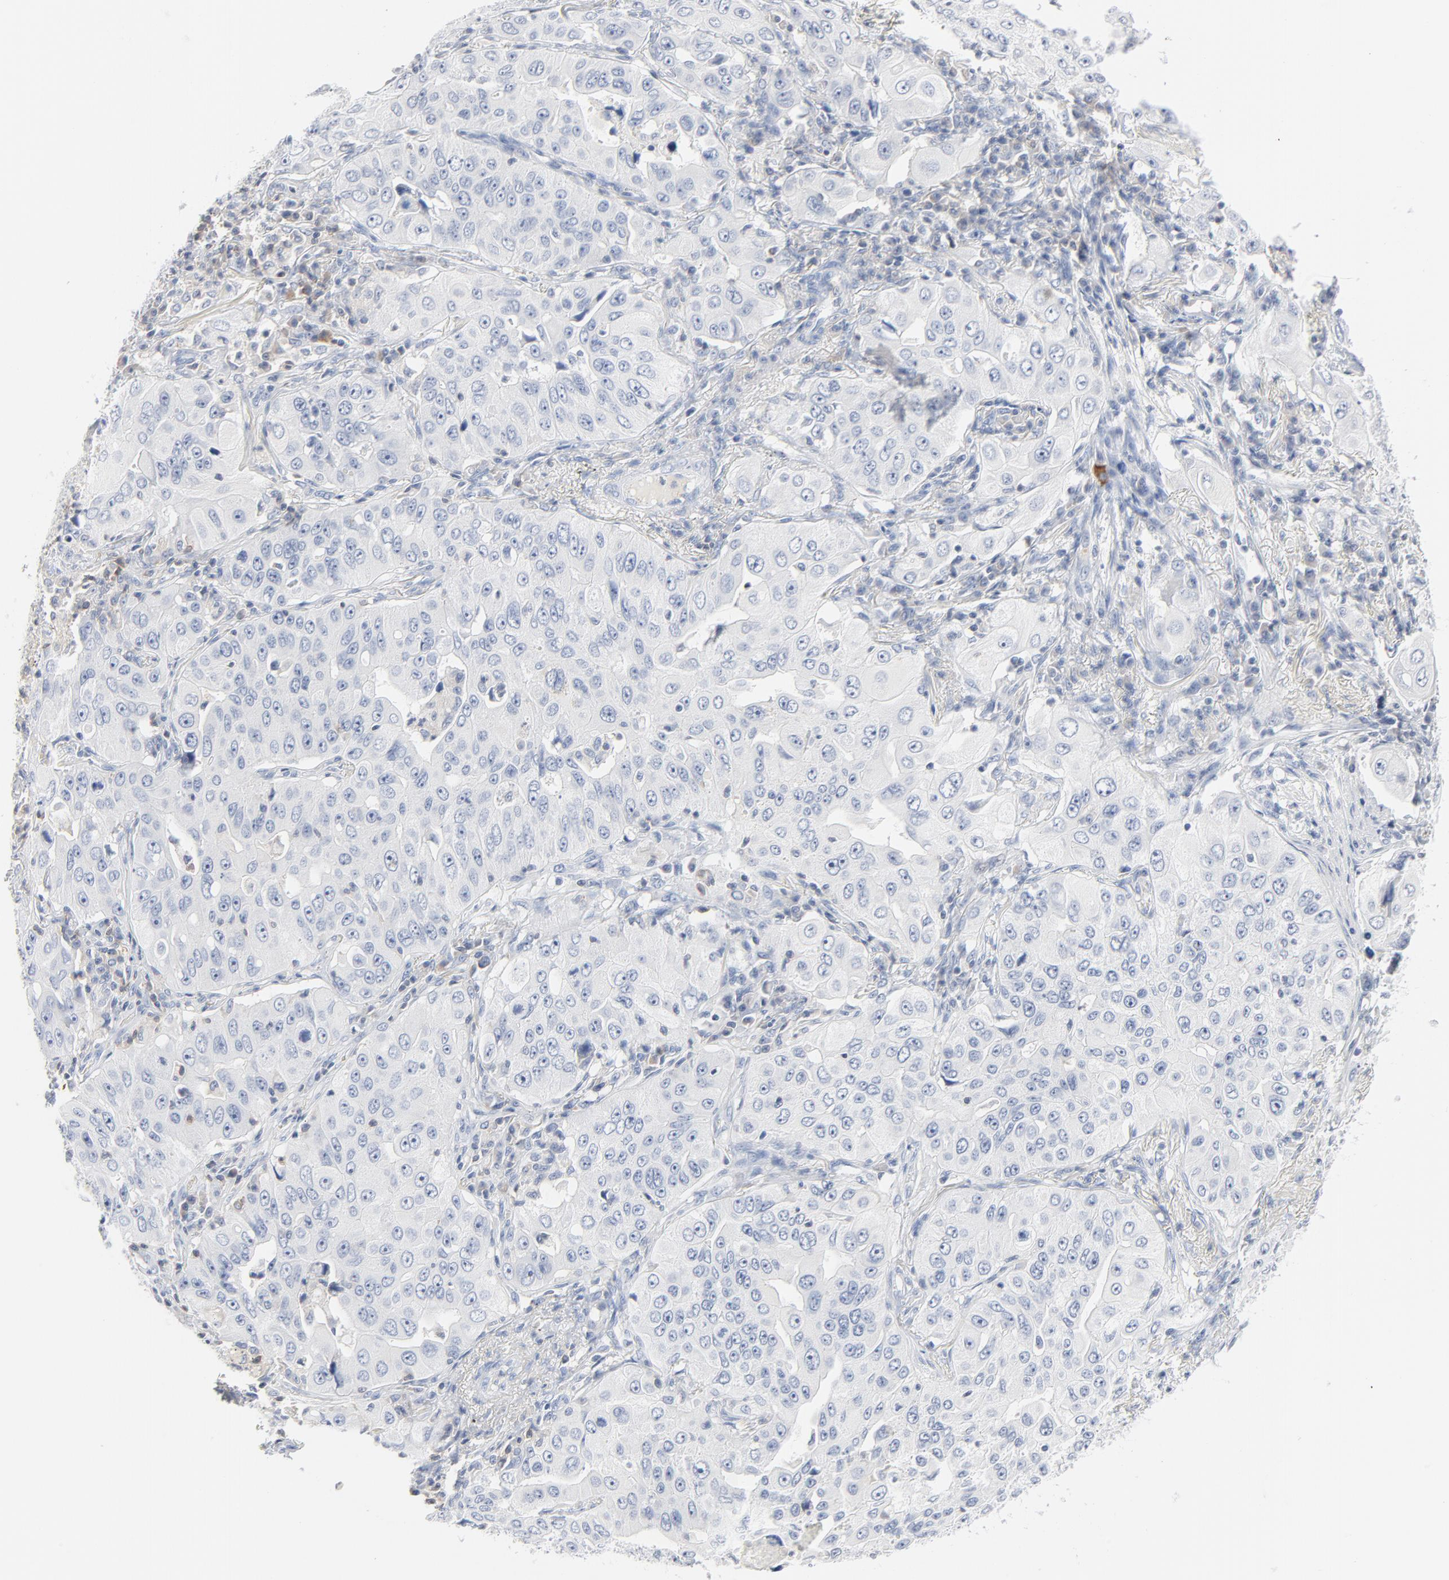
{"staining": {"intensity": "negative", "quantity": "none", "location": "none"}, "tissue": "lung cancer", "cell_type": "Tumor cells", "image_type": "cancer", "snomed": [{"axis": "morphology", "description": "Adenocarcinoma, NOS"}, {"axis": "topography", "description": "Lung"}], "caption": "Lung cancer (adenocarcinoma) was stained to show a protein in brown. There is no significant staining in tumor cells. The staining is performed using DAB (3,3'-diaminobenzidine) brown chromogen with nuclei counter-stained in using hematoxylin.", "gene": "PTK2B", "patient": {"sex": "male", "age": 84}}